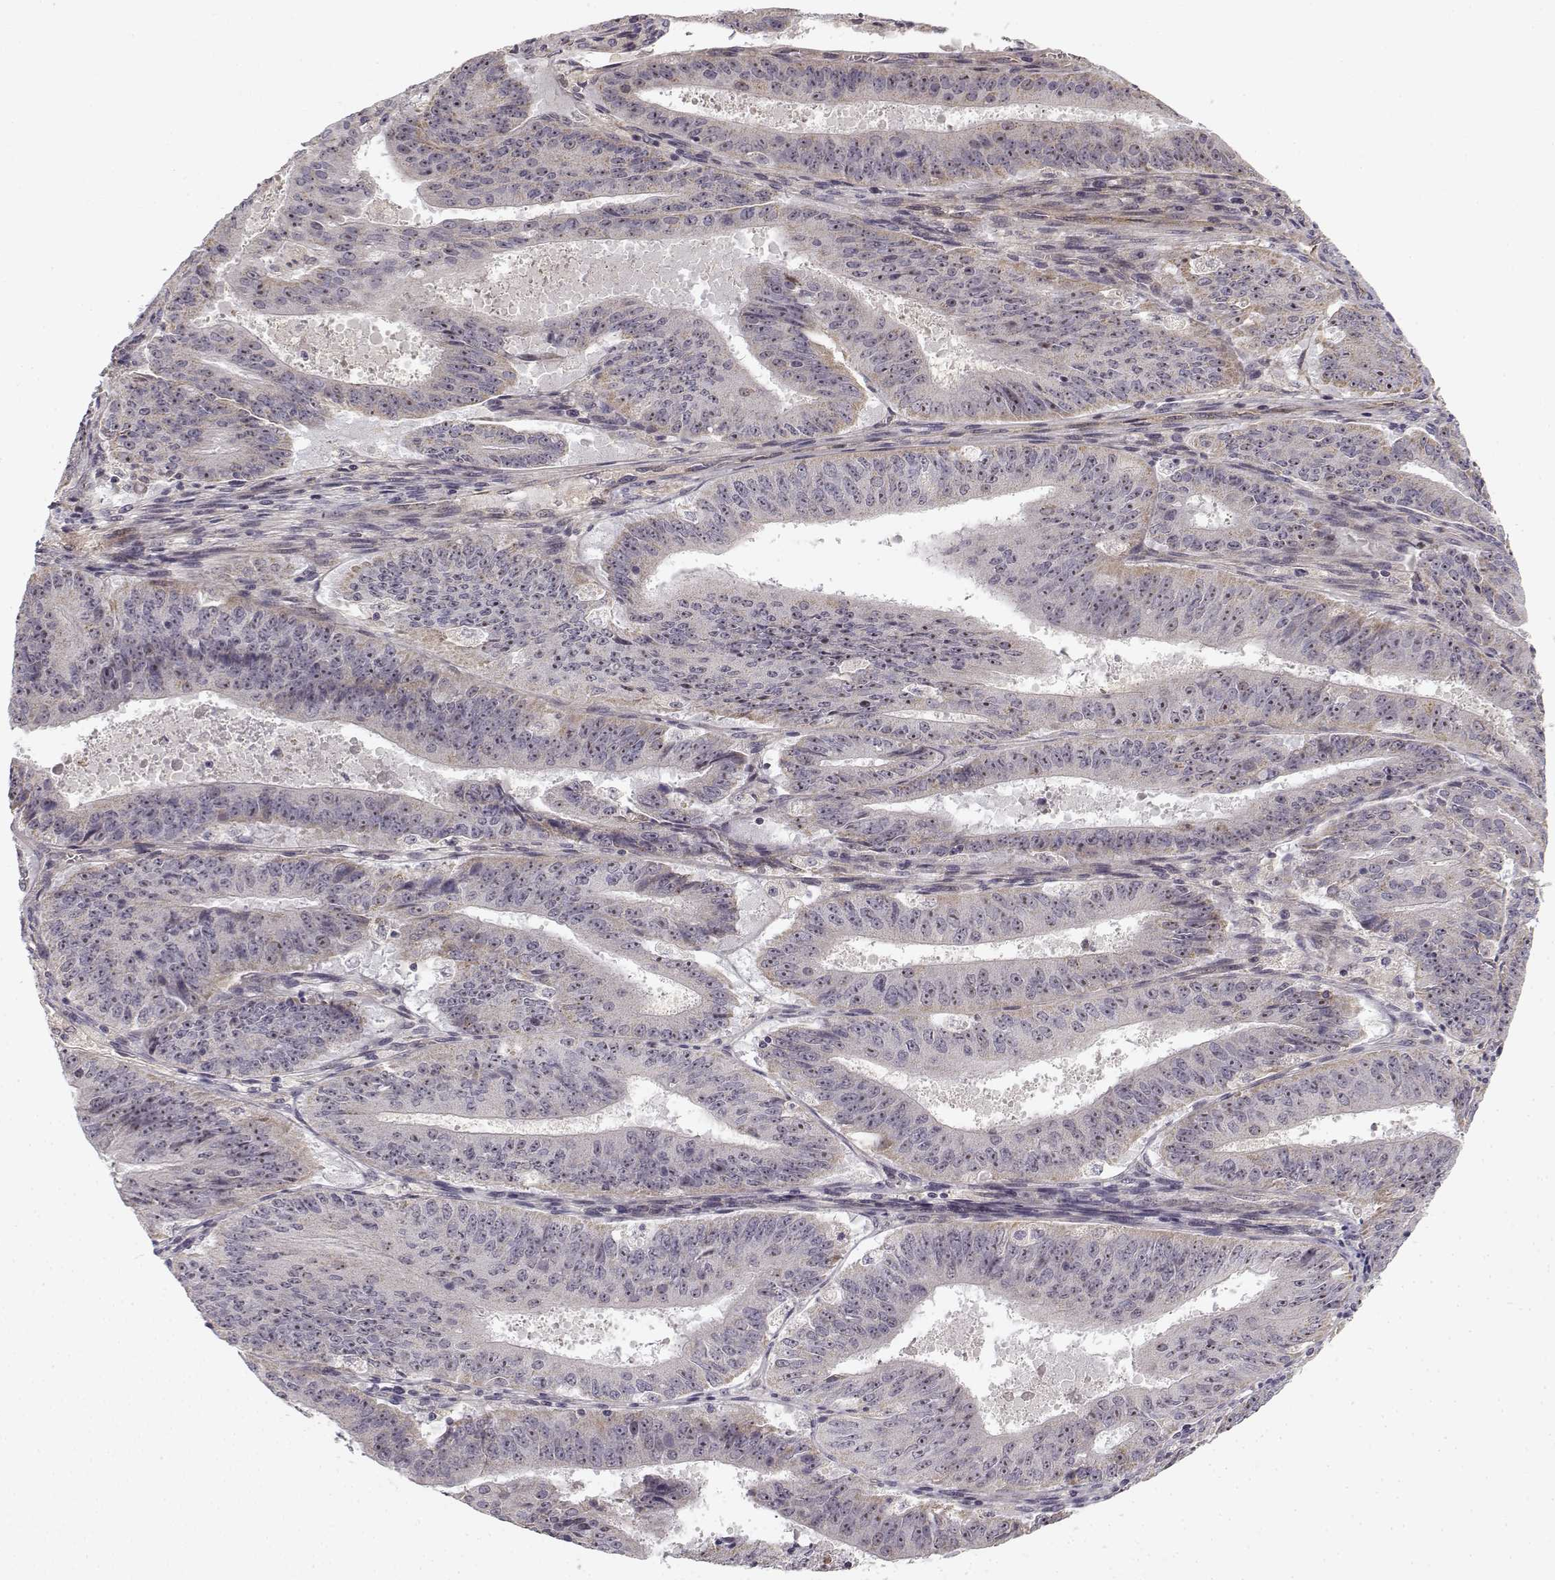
{"staining": {"intensity": "weak", "quantity": ">75%", "location": "cytoplasmic/membranous,nuclear"}, "tissue": "ovarian cancer", "cell_type": "Tumor cells", "image_type": "cancer", "snomed": [{"axis": "morphology", "description": "Carcinoma, endometroid"}, {"axis": "topography", "description": "Ovary"}], "caption": "An image showing weak cytoplasmic/membranous and nuclear staining in approximately >75% of tumor cells in ovarian cancer, as visualized by brown immunohistochemical staining.", "gene": "MED12L", "patient": {"sex": "female", "age": 42}}